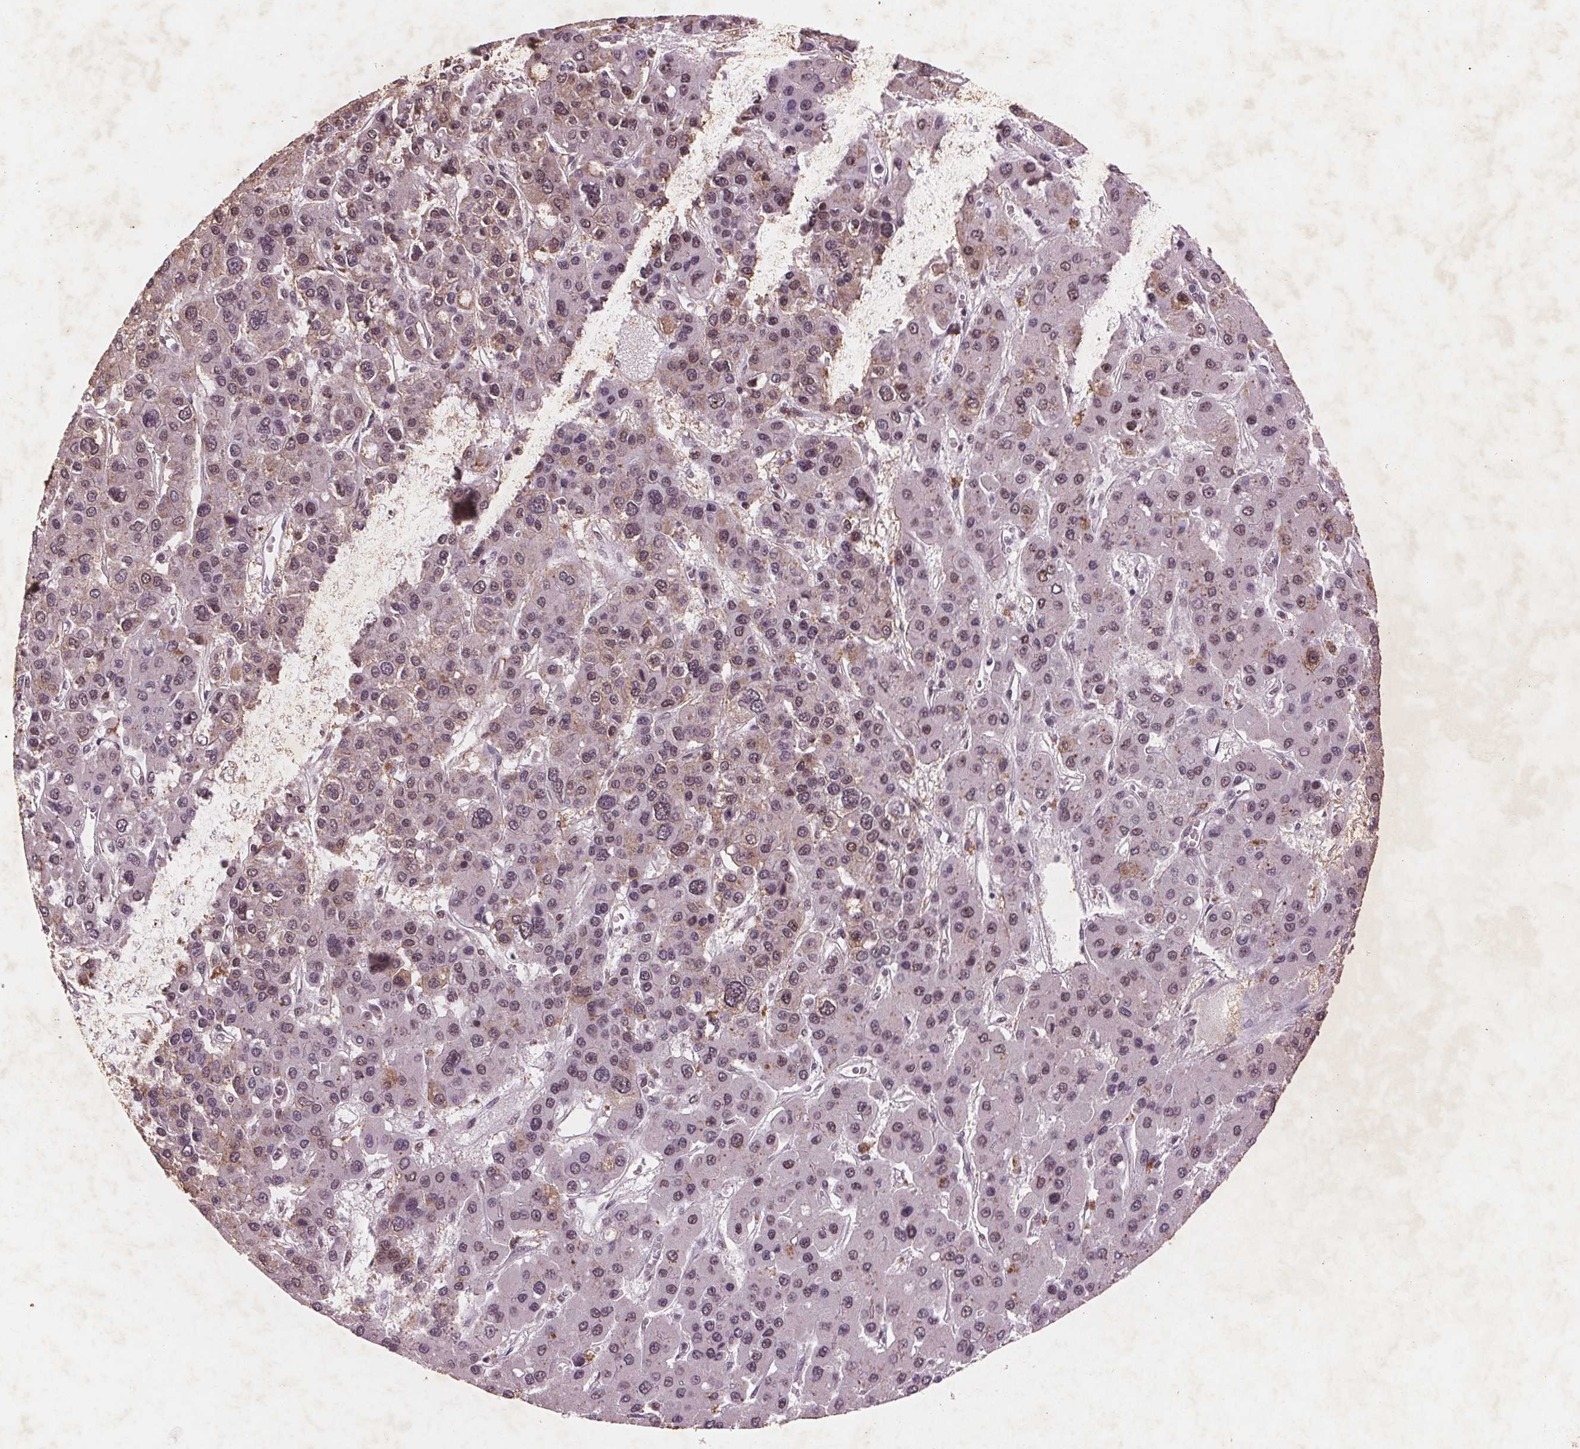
{"staining": {"intensity": "weak", "quantity": "<25%", "location": "nuclear"}, "tissue": "liver cancer", "cell_type": "Tumor cells", "image_type": "cancer", "snomed": [{"axis": "morphology", "description": "Carcinoma, Hepatocellular, NOS"}, {"axis": "topography", "description": "Liver"}], "caption": "The immunohistochemistry (IHC) micrograph has no significant expression in tumor cells of hepatocellular carcinoma (liver) tissue. (DAB immunohistochemistry, high magnification).", "gene": "RPS6KA2", "patient": {"sex": "female", "age": 41}}